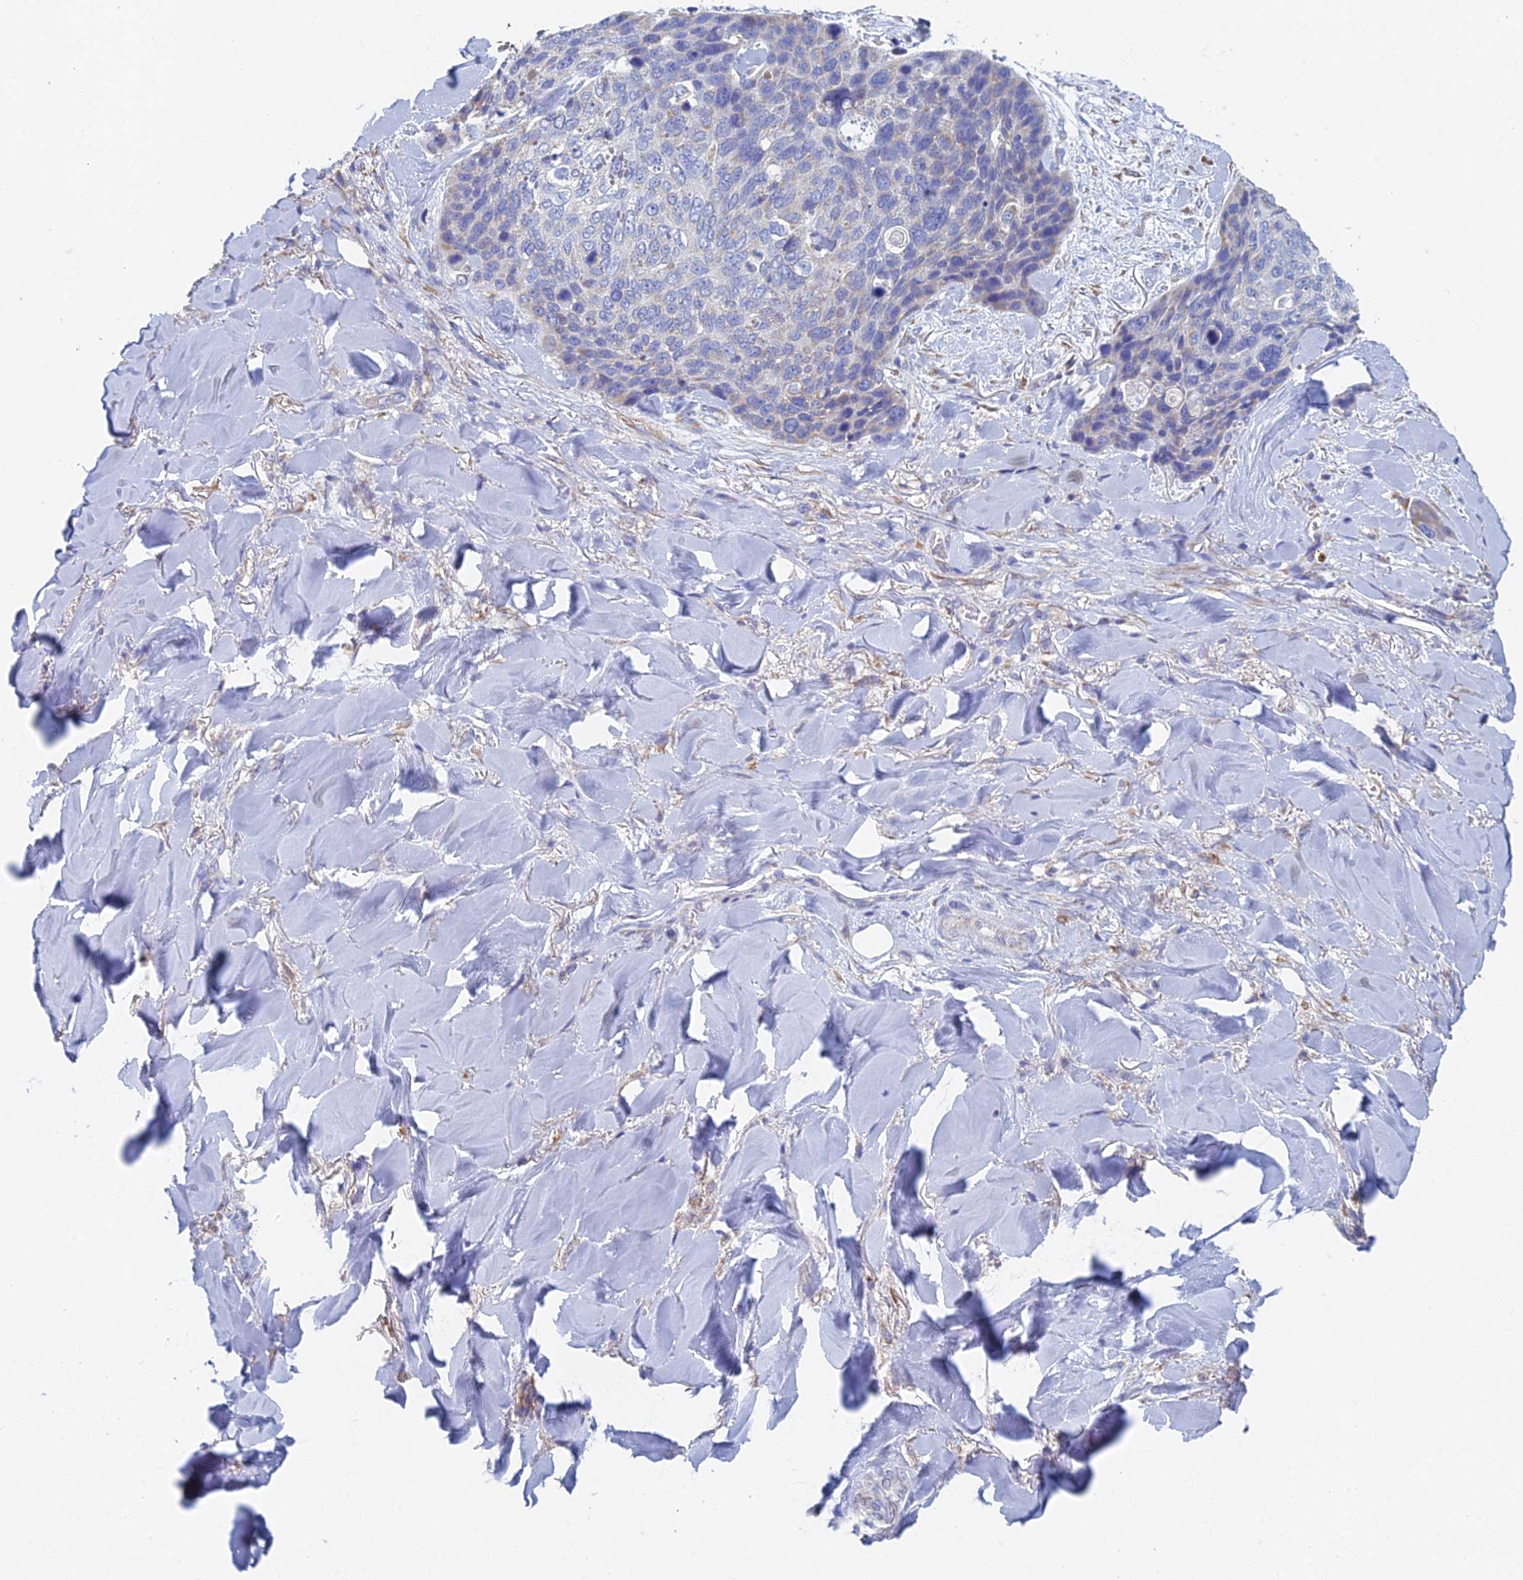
{"staining": {"intensity": "weak", "quantity": "<25%", "location": "cytoplasmic/membranous"}, "tissue": "skin cancer", "cell_type": "Tumor cells", "image_type": "cancer", "snomed": [{"axis": "morphology", "description": "Basal cell carcinoma"}, {"axis": "topography", "description": "Skin"}], "caption": "Immunohistochemistry (IHC) micrograph of human skin basal cell carcinoma stained for a protein (brown), which demonstrates no expression in tumor cells.", "gene": "CRACR2B", "patient": {"sex": "female", "age": 74}}